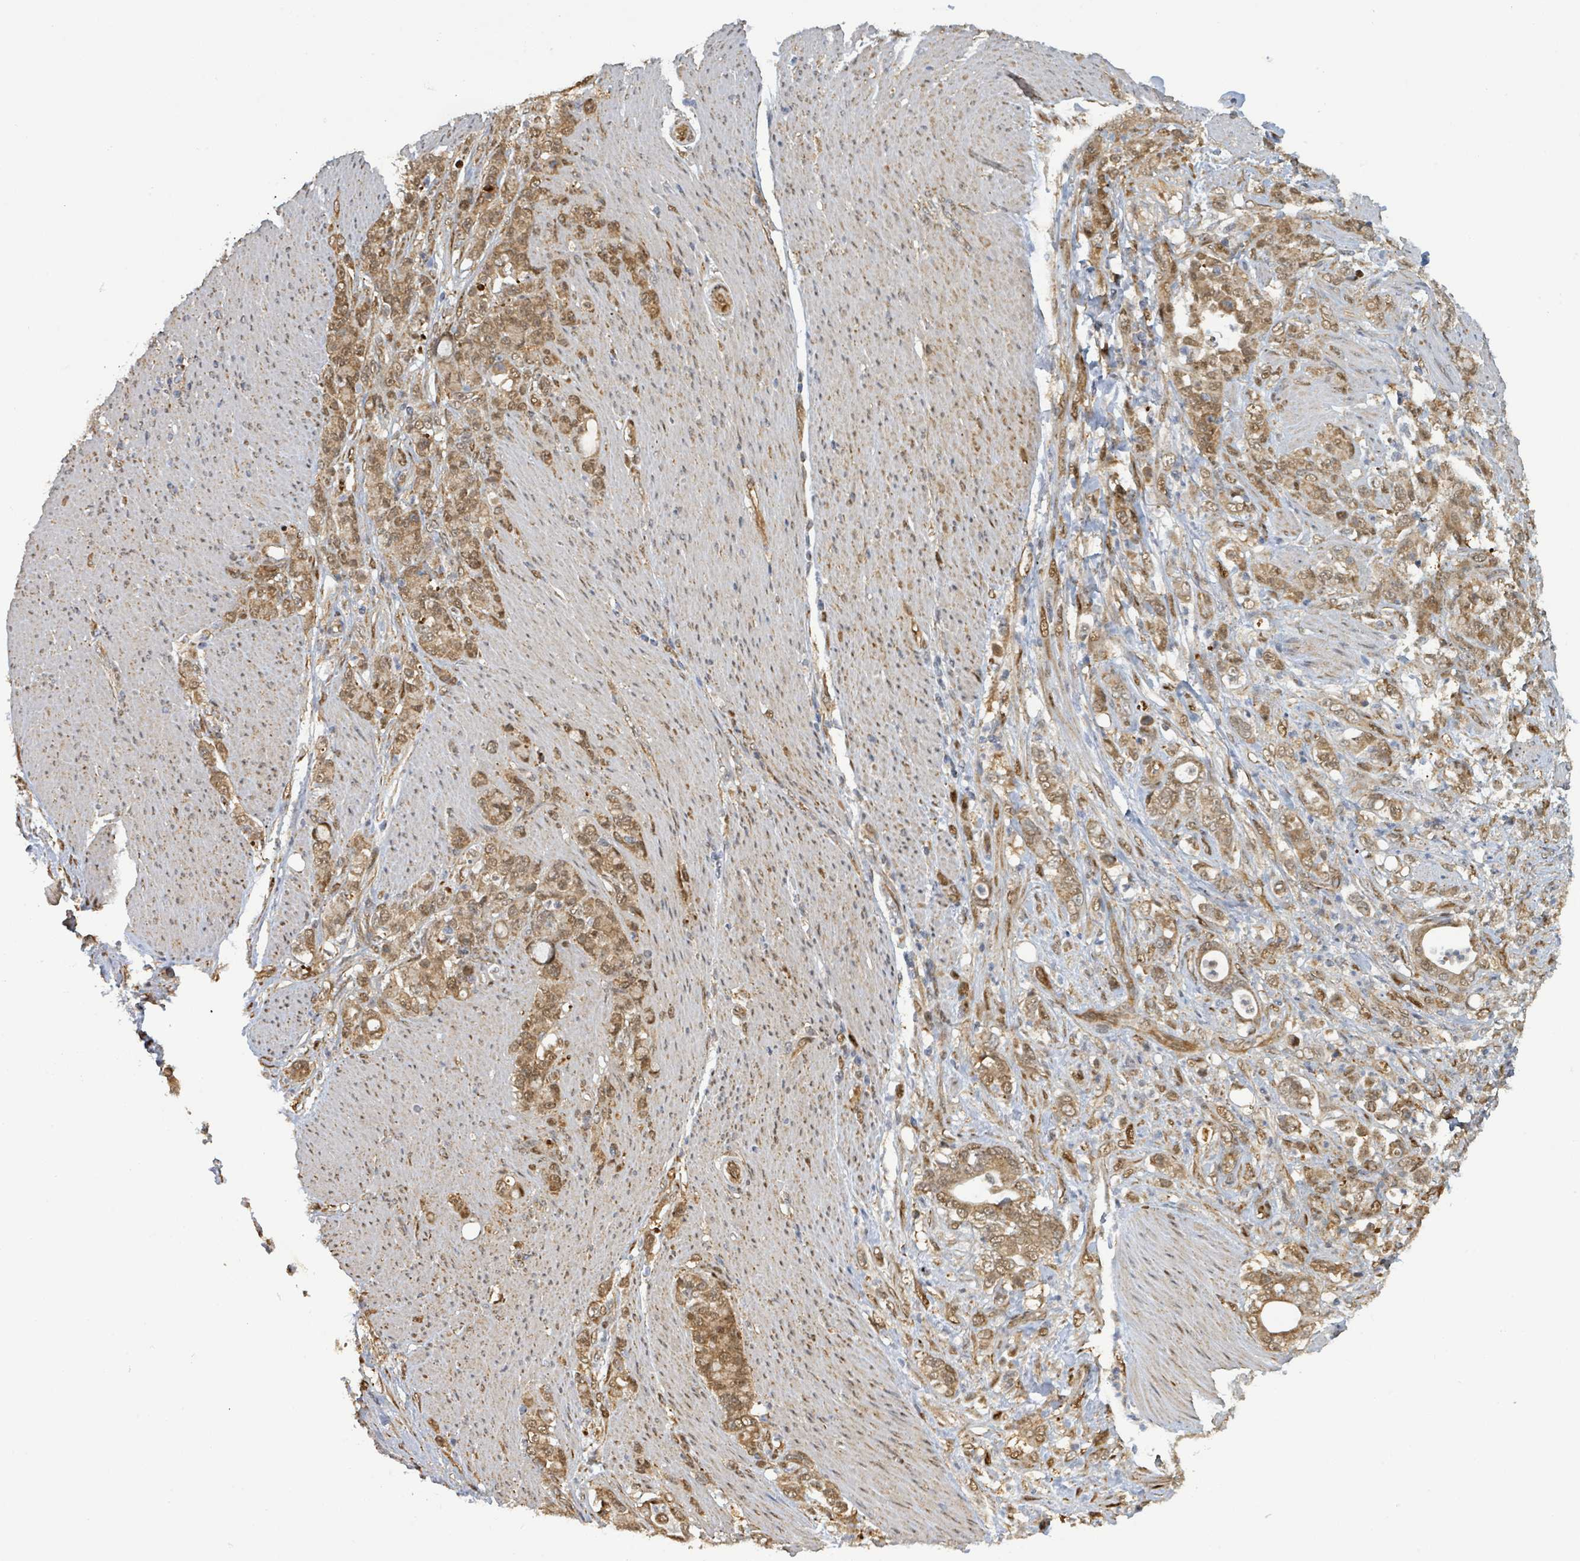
{"staining": {"intensity": "moderate", "quantity": ">75%", "location": "cytoplasmic/membranous,nuclear"}, "tissue": "stomach cancer", "cell_type": "Tumor cells", "image_type": "cancer", "snomed": [{"axis": "morphology", "description": "Adenocarcinoma, NOS"}, {"axis": "topography", "description": "Stomach"}], "caption": "Protein expression by IHC displays moderate cytoplasmic/membranous and nuclear positivity in approximately >75% of tumor cells in adenocarcinoma (stomach).", "gene": "PSMB7", "patient": {"sex": "female", "age": 79}}